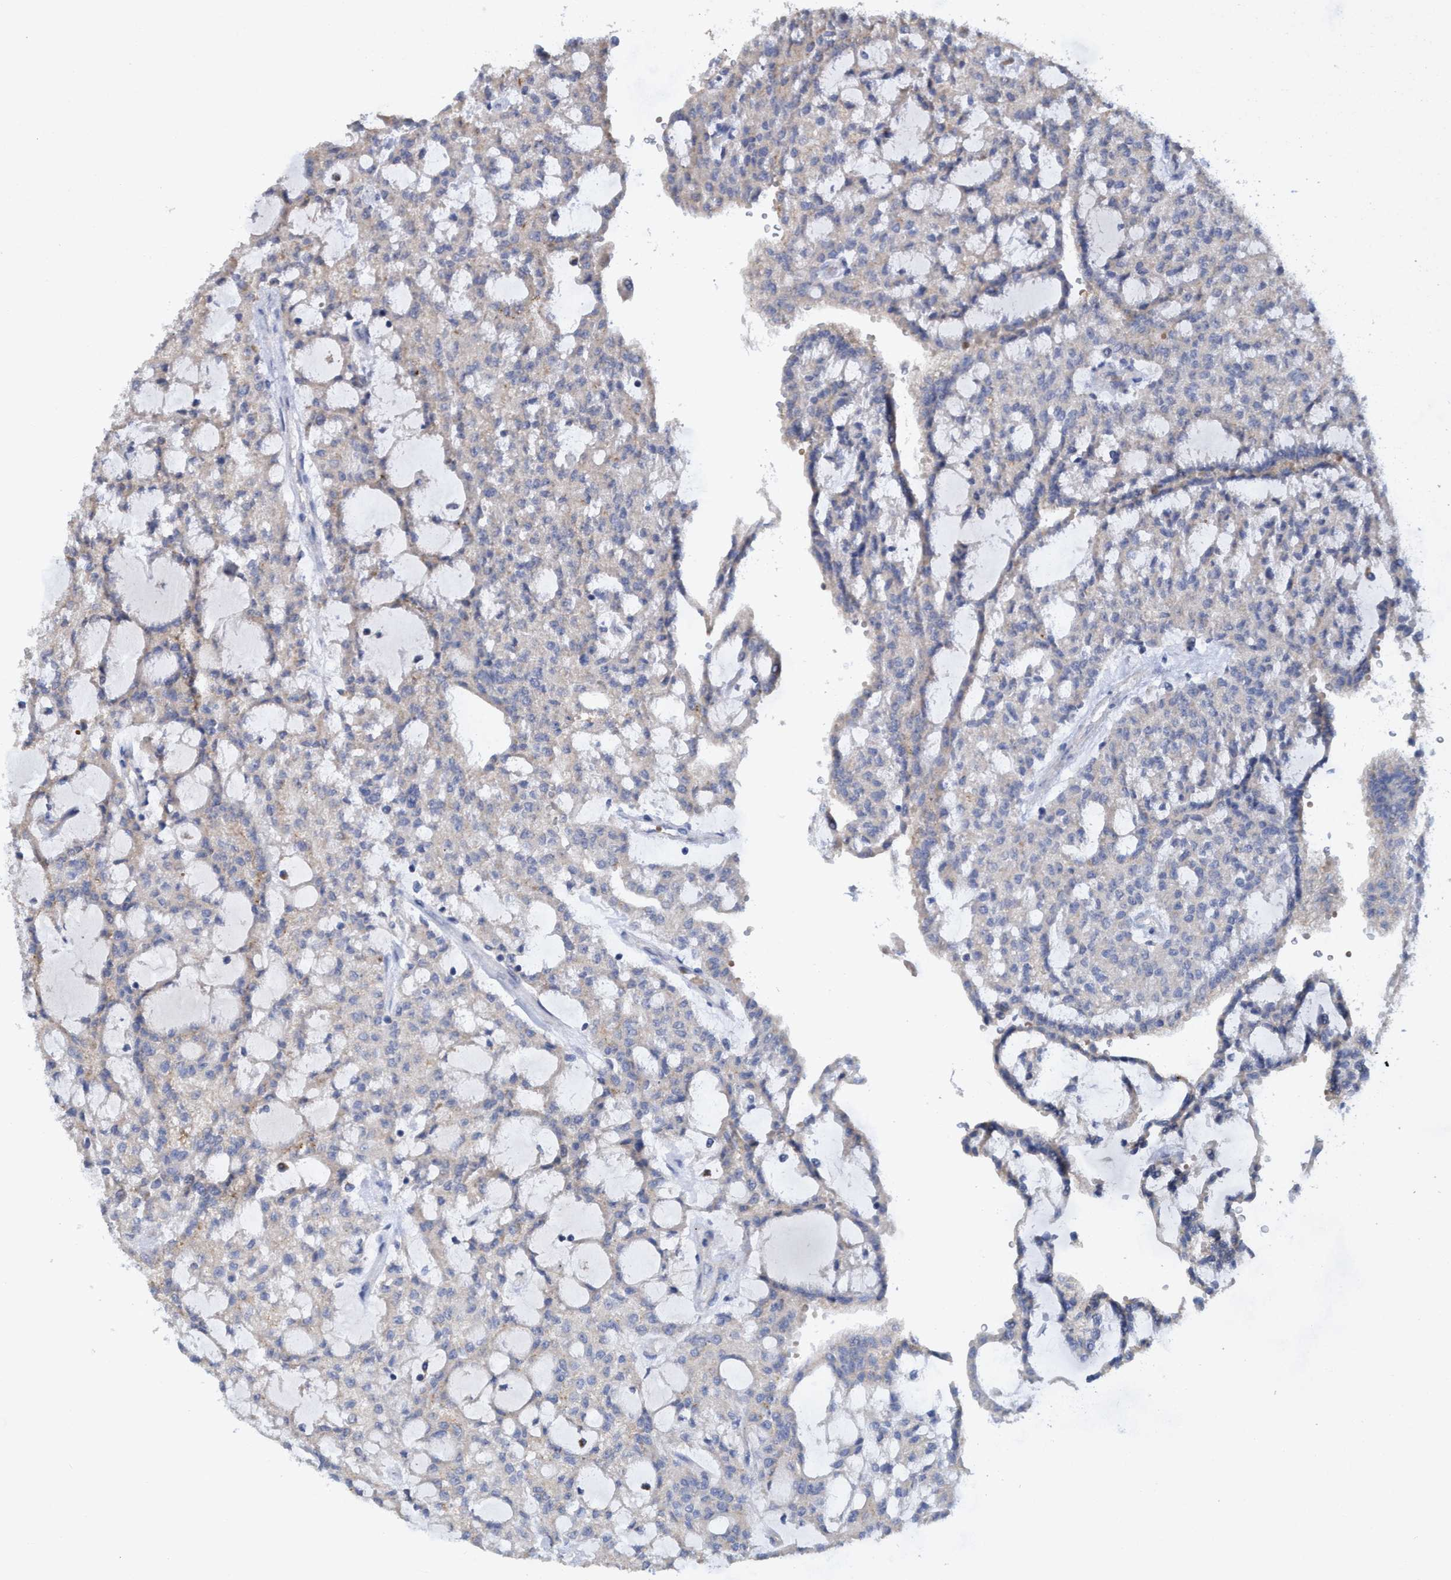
{"staining": {"intensity": "negative", "quantity": "none", "location": "none"}, "tissue": "renal cancer", "cell_type": "Tumor cells", "image_type": "cancer", "snomed": [{"axis": "morphology", "description": "Adenocarcinoma, NOS"}, {"axis": "topography", "description": "Kidney"}], "caption": "Tumor cells show no significant staining in renal cancer (adenocarcinoma).", "gene": "SEMA4D", "patient": {"sex": "male", "age": 63}}